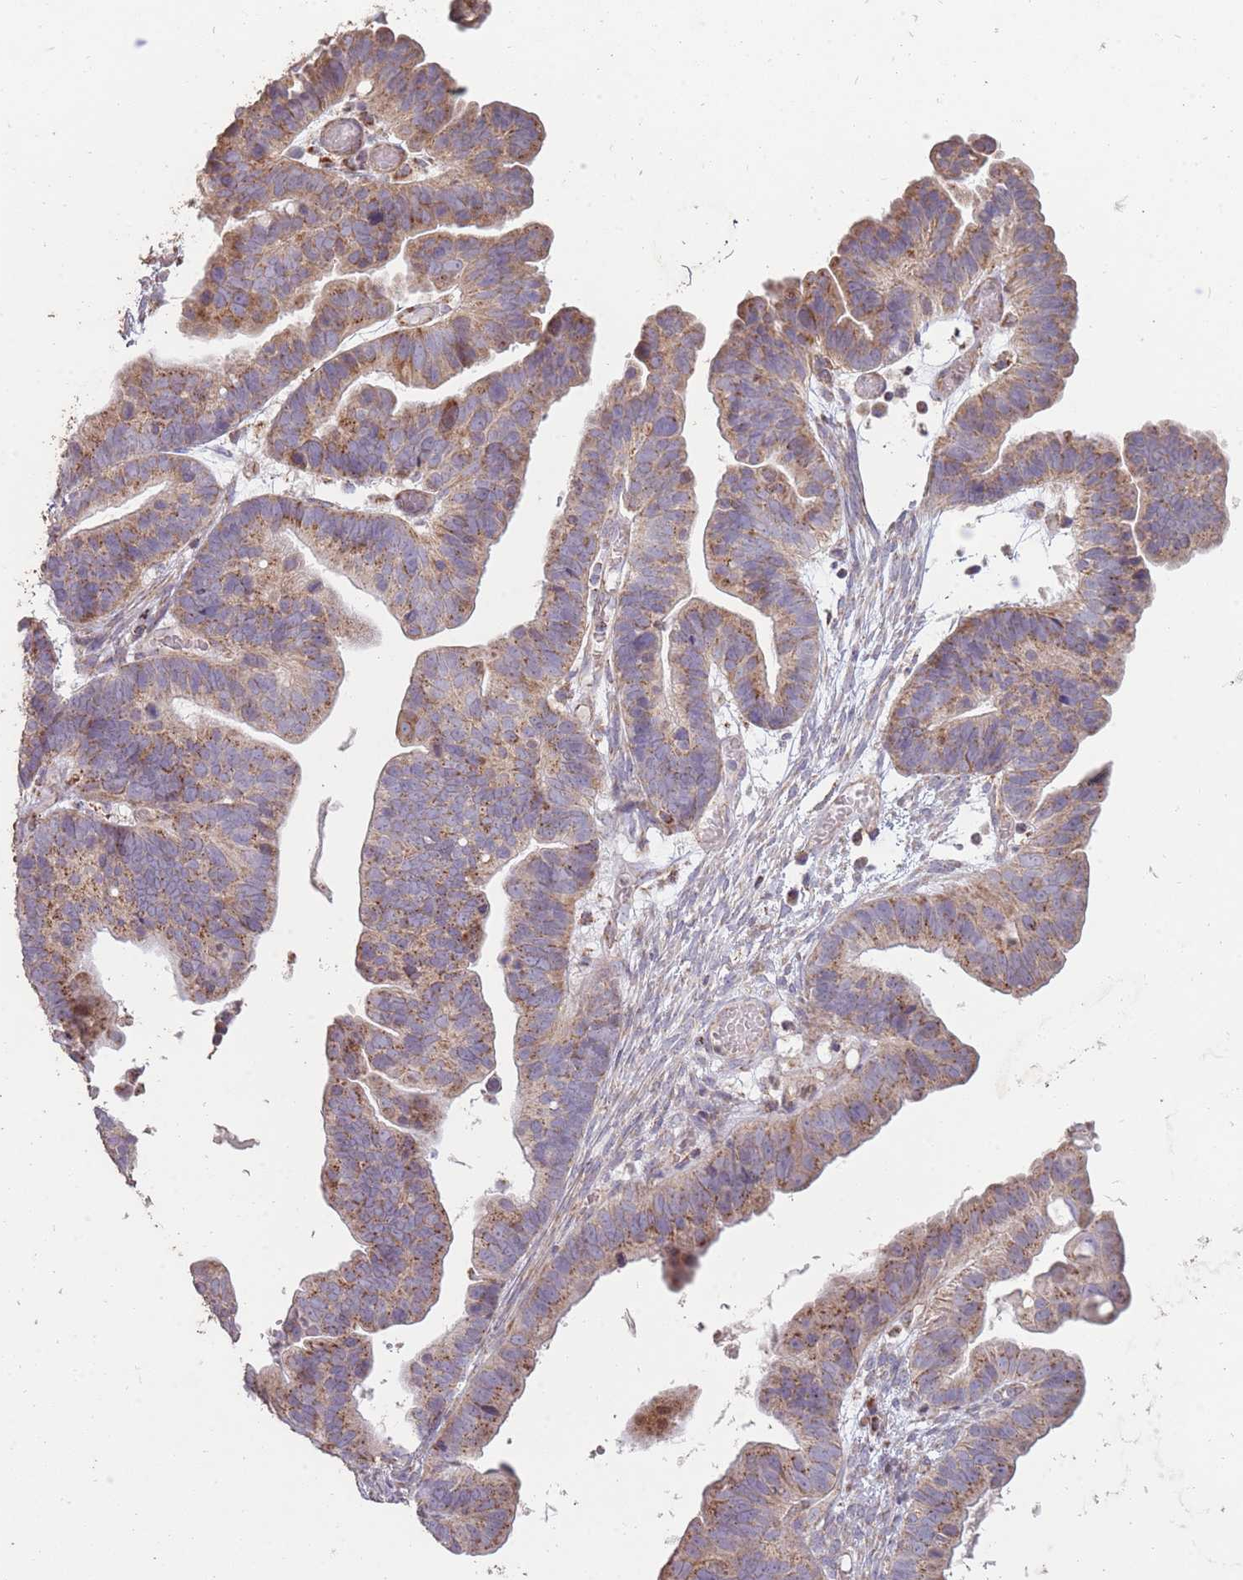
{"staining": {"intensity": "moderate", "quantity": ">75%", "location": "cytoplasmic/membranous"}, "tissue": "ovarian cancer", "cell_type": "Tumor cells", "image_type": "cancer", "snomed": [{"axis": "morphology", "description": "Cystadenocarcinoma, serous, NOS"}, {"axis": "topography", "description": "Ovary"}], "caption": "An image showing moderate cytoplasmic/membranous expression in about >75% of tumor cells in ovarian cancer, as visualized by brown immunohistochemical staining.", "gene": "CNOT8", "patient": {"sex": "female", "age": 56}}